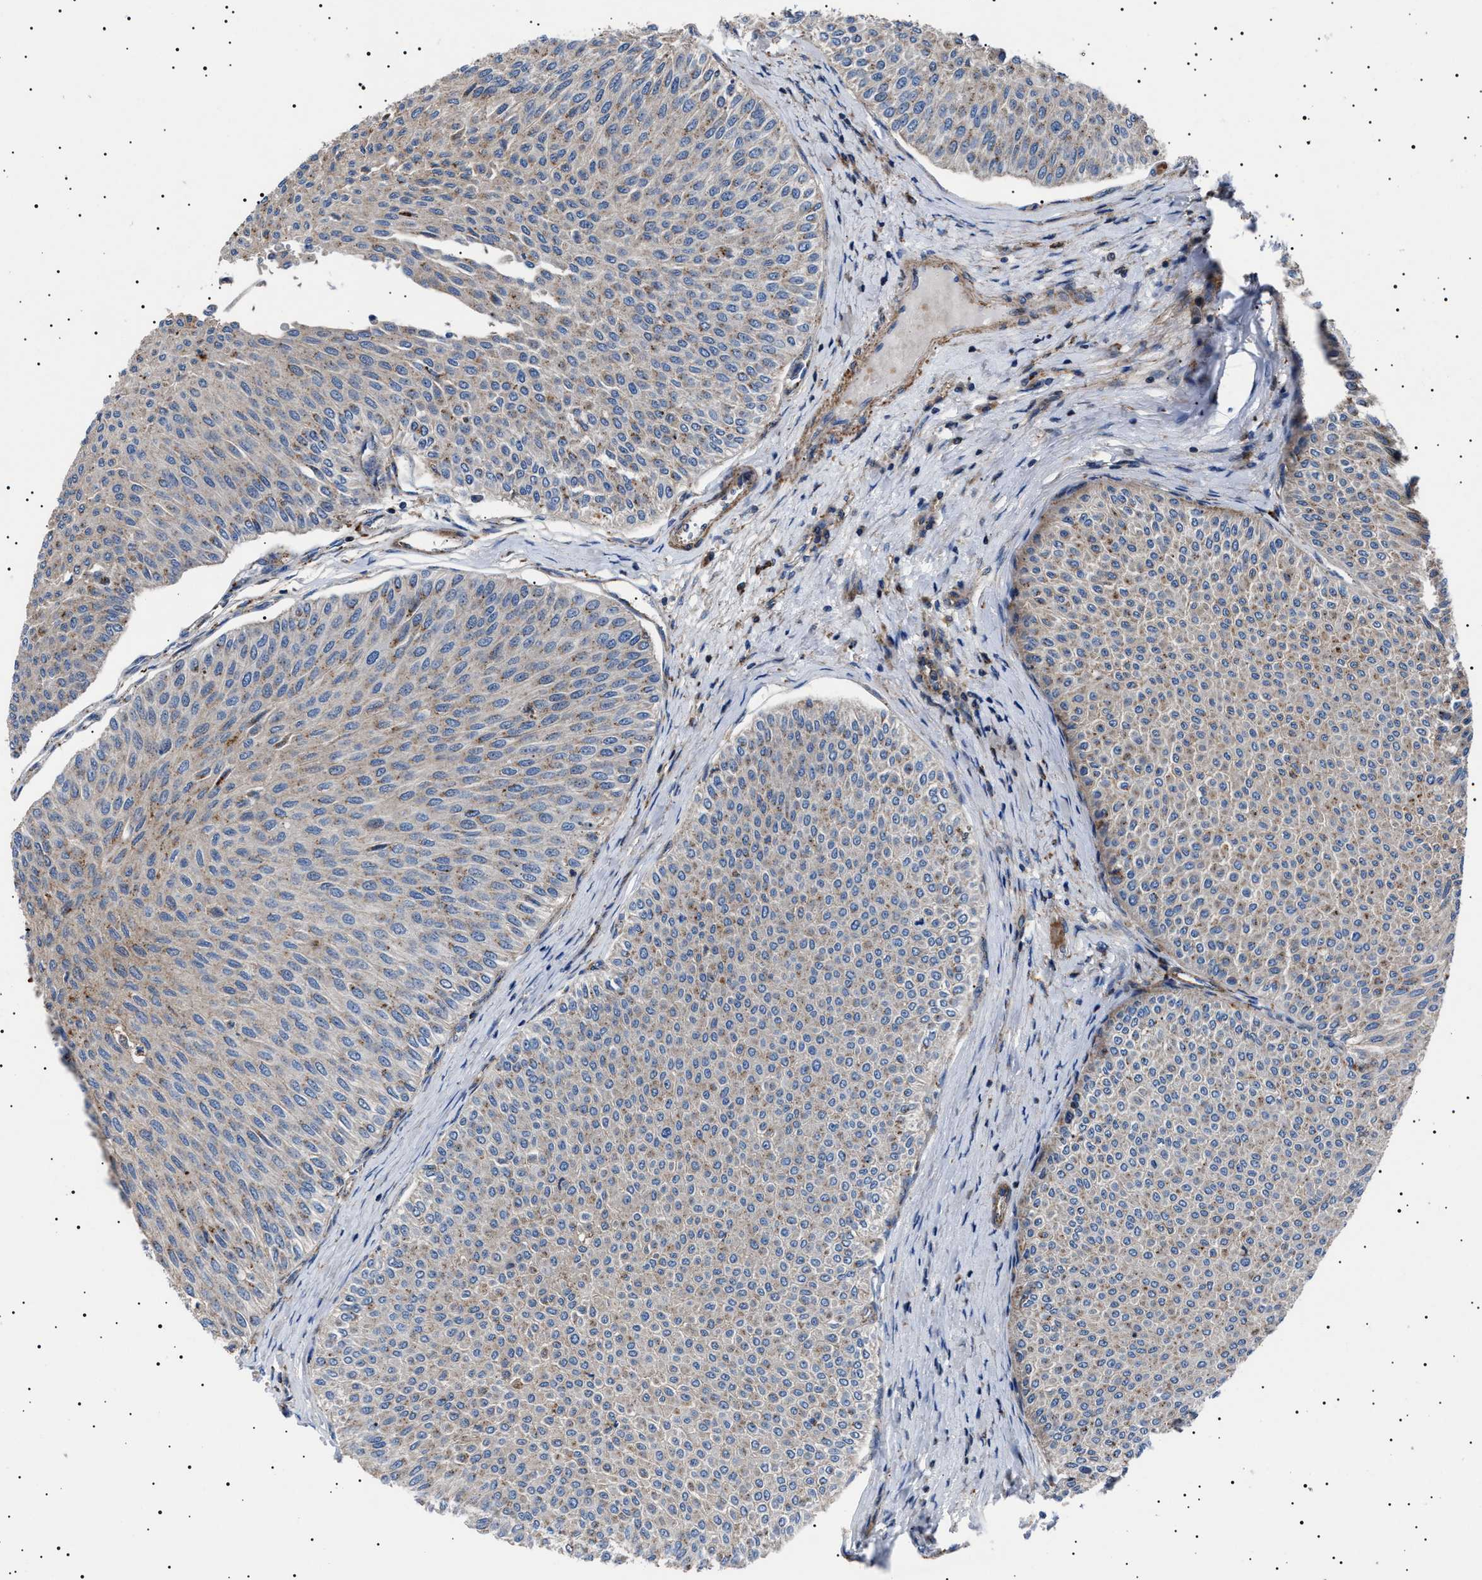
{"staining": {"intensity": "moderate", "quantity": "25%-75%", "location": "cytoplasmic/membranous"}, "tissue": "urothelial cancer", "cell_type": "Tumor cells", "image_type": "cancer", "snomed": [{"axis": "morphology", "description": "Urothelial carcinoma, Low grade"}, {"axis": "topography", "description": "Urinary bladder"}], "caption": "This is a micrograph of immunohistochemistry staining of urothelial cancer, which shows moderate expression in the cytoplasmic/membranous of tumor cells.", "gene": "NEU1", "patient": {"sex": "male", "age": 78}}